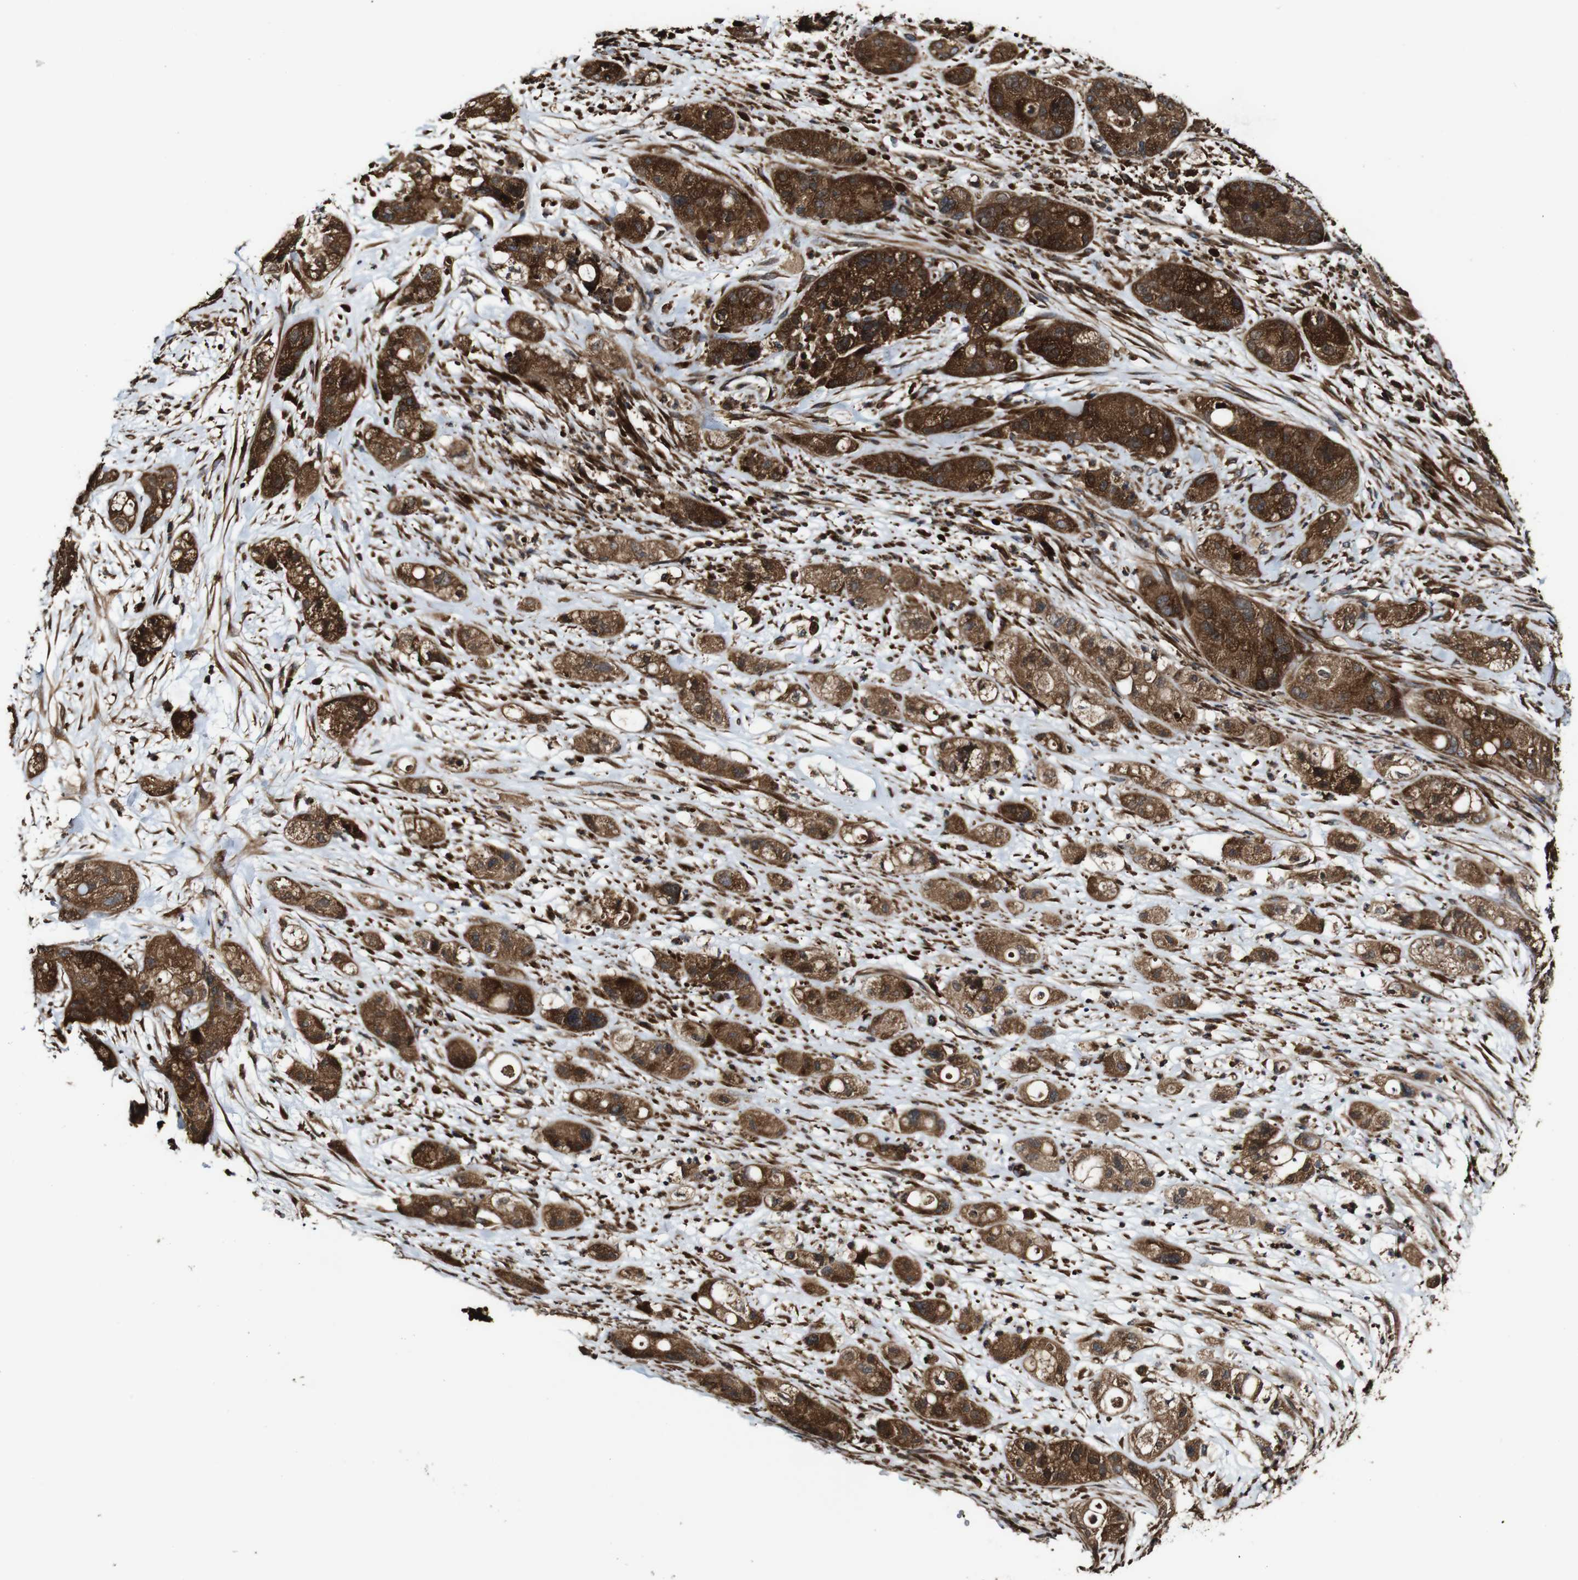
{"staining": {"intensity": "strong", "quantity": ">75%", "location": "cytoplasmic/membranous"}, "tissue": "pancreatic cancer", "cell_type": "Tumor cells", "image_type": "cancer", "snomed": [{"axis": "morphology", "description": "Adenocarcinoma, NOS"}, {"axis": "topography", "description": "Pancreas"}], "caption": "Protein staining of adenocarcinoma (pancreatic) tissue displays strong cytoplasmic/membranous staining in about >75% of tumor cells.", "gene": "TNIK", "patient": {"sex": "female", "age": 78}}